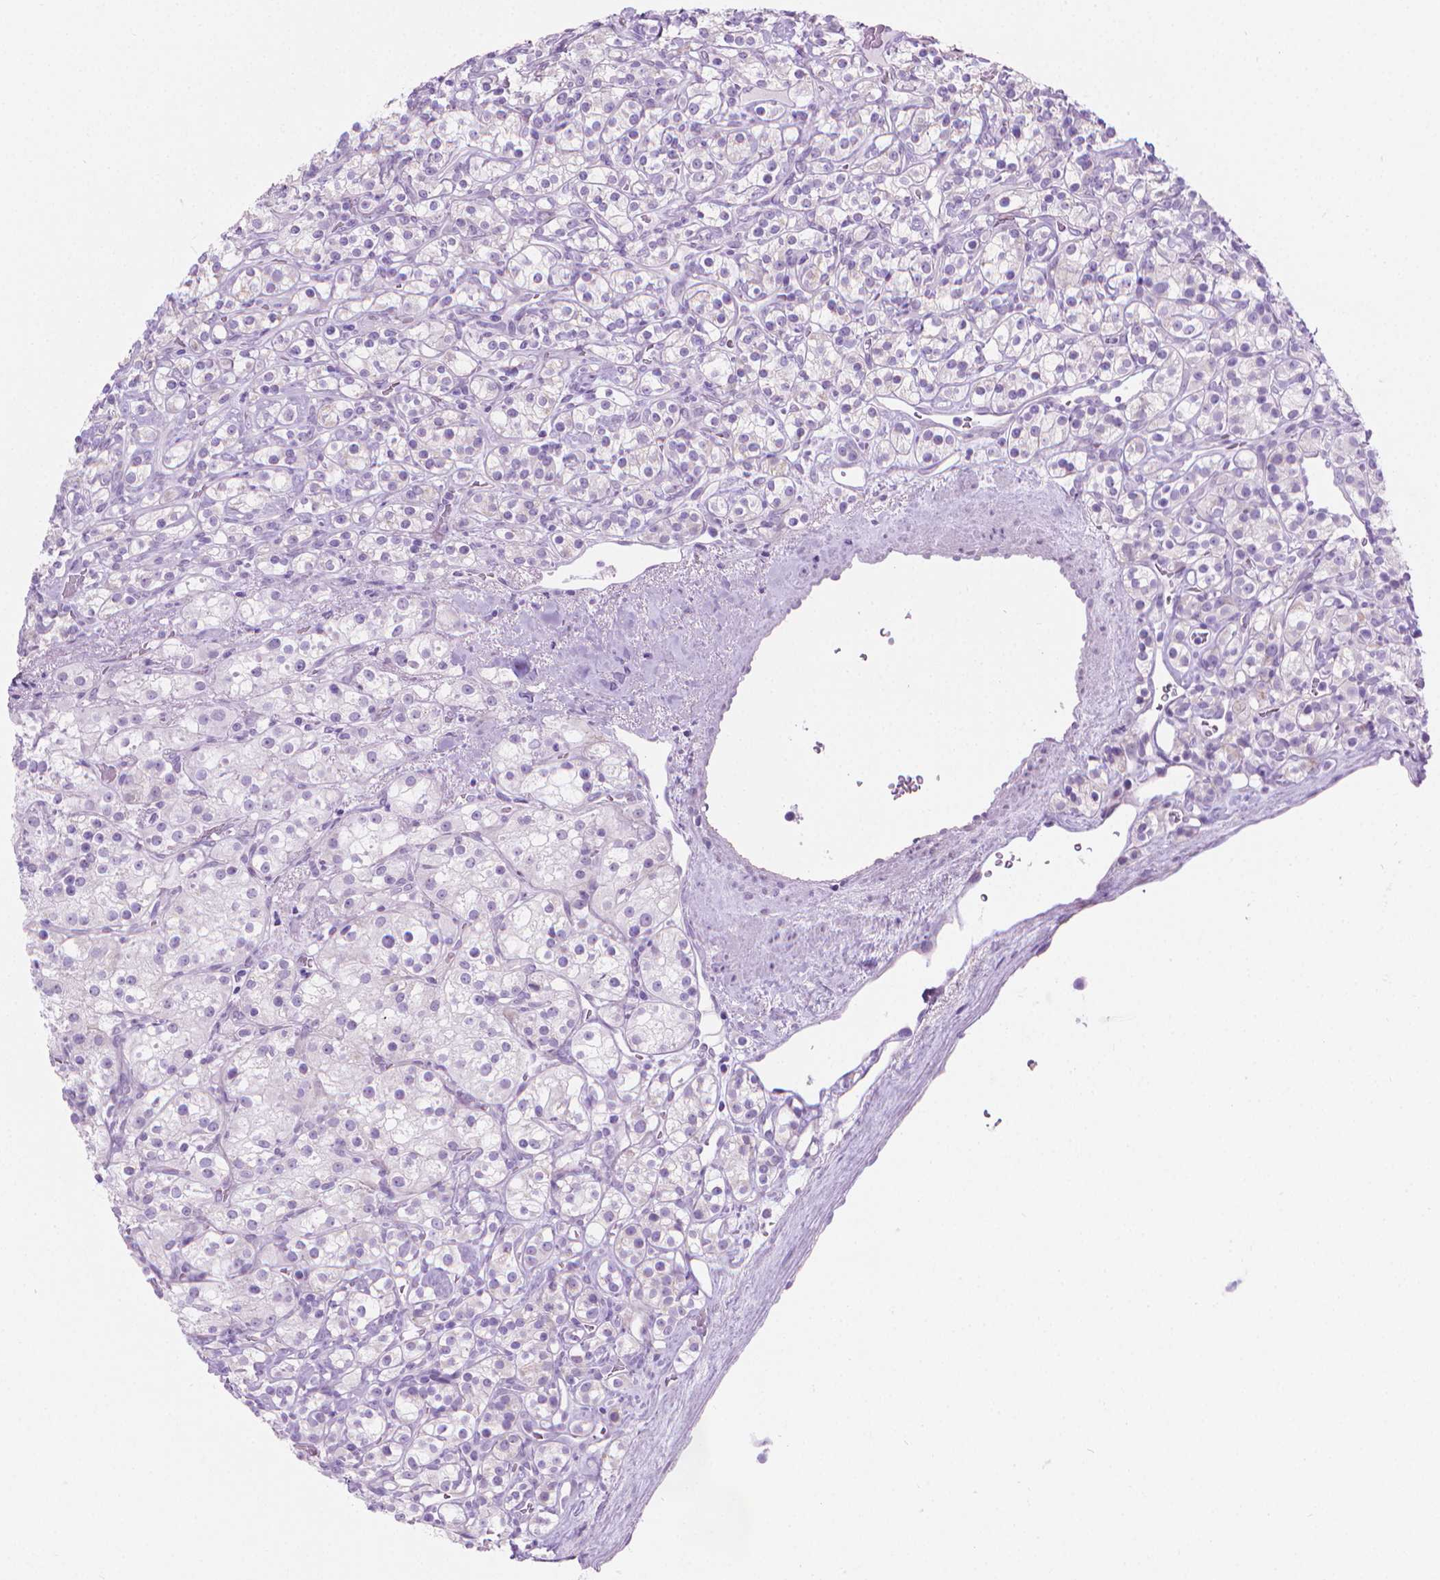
{"staining": {"intensity": "negative", "quantity": "none", "location": "none"}, "tissue": "renal cancer", "cell_type": "Tumor cells", "image_type": "cancer", "snomed": [{"axis": "morphology", "description": "Adenocarcinoma, NOS"}, {"axis": "topography", "description": "Kidney"}], "caption": "High power microscopy micrograph of an immunohistochemistry (IHC) image of renal cancer, revealing no significant expression in tumor cells.", "gene": "CFAP52", "patient": {"sex": "male", "age": 77}}